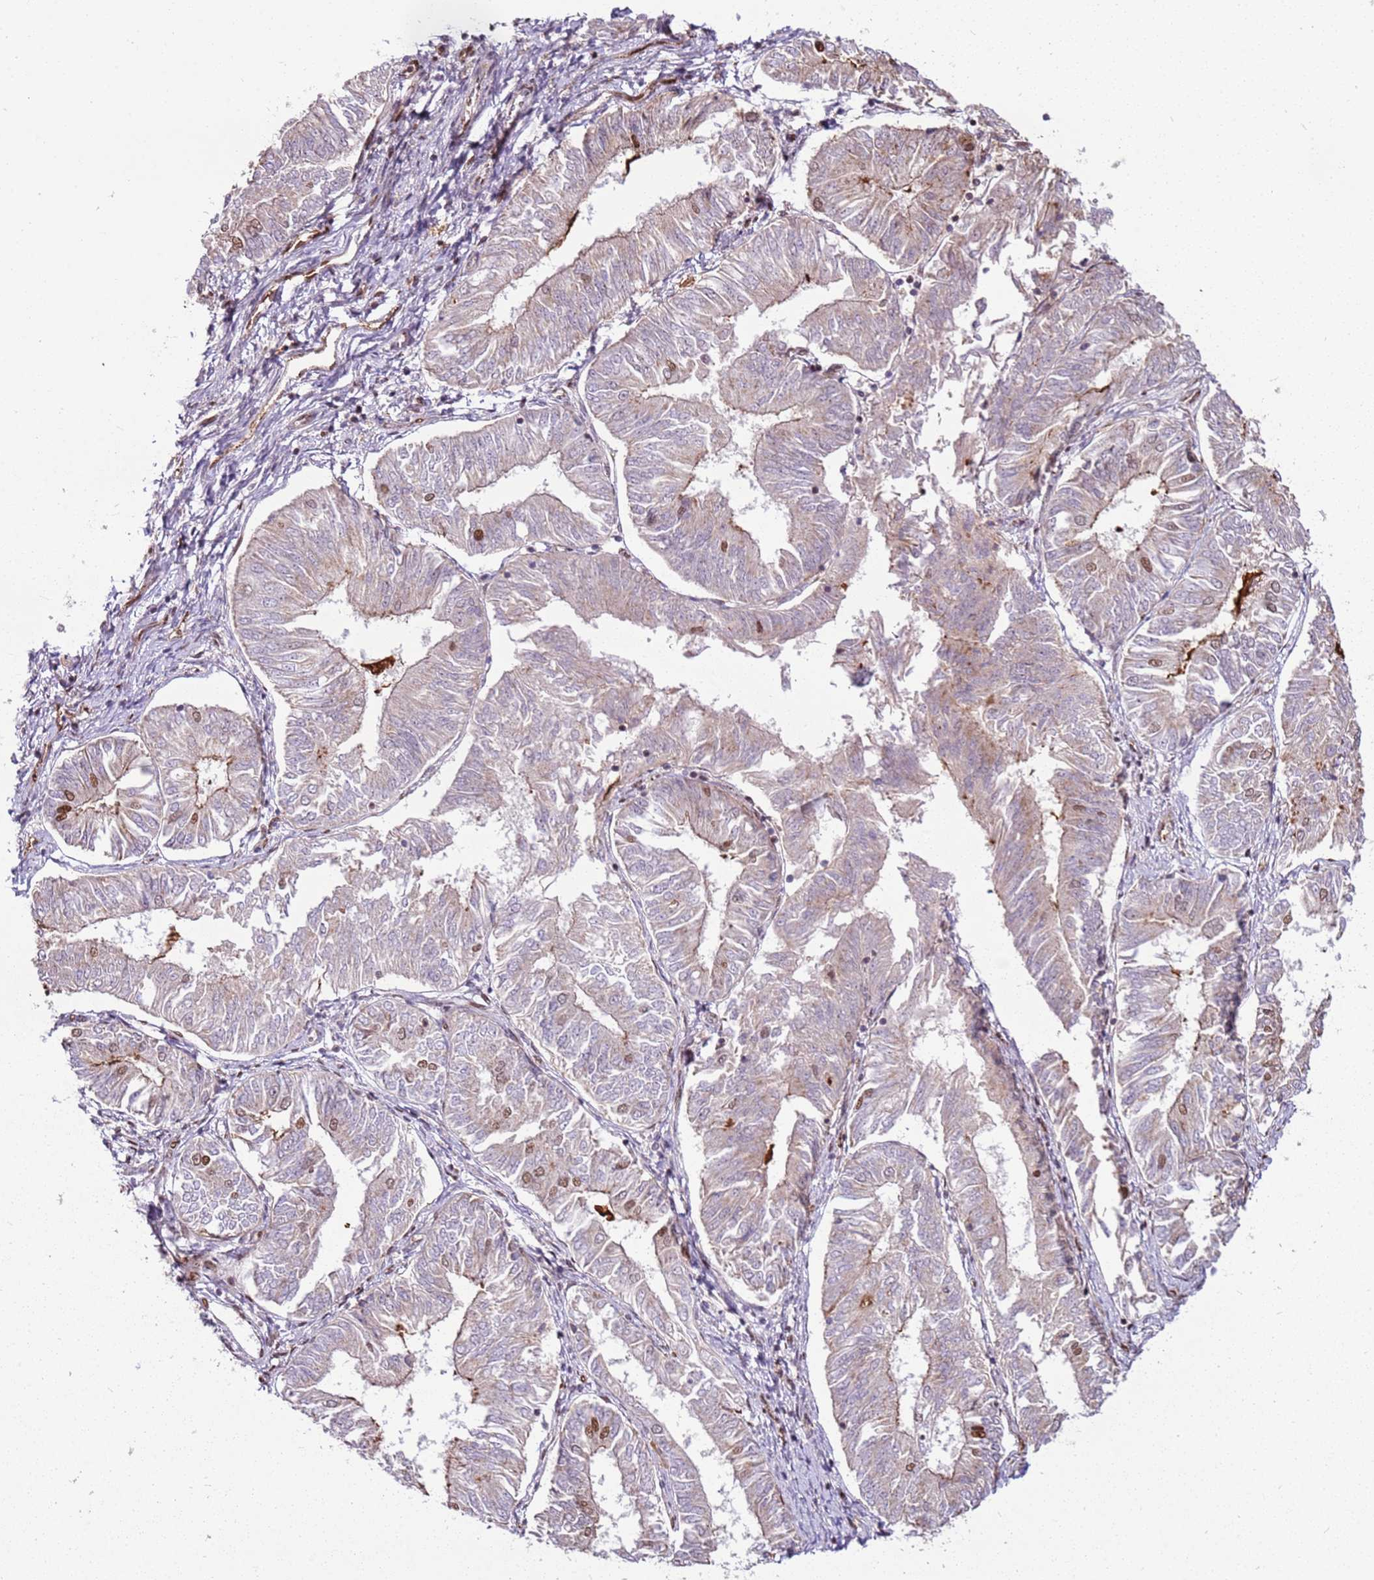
{"staining": {"intensity": "moderate", "quantity": "<25%", "location": "nuclear"}, "tissue": "endometrial cancer", "cell_type": "Tumor cells", "image_type": "cancer", "snomed": [{"axis": "morphology", "description": "Adenocarcinoma, NOS"}, {"axis": "topography", "description": "Endometrium"}], "caption": "Human endometrial cancer stained for a protein (brown) exhibits moderate nuclear positive staining in about <25% of tumor cells.", "gene": "PCTP", "patient": {"sex": "female", "age": 58}}